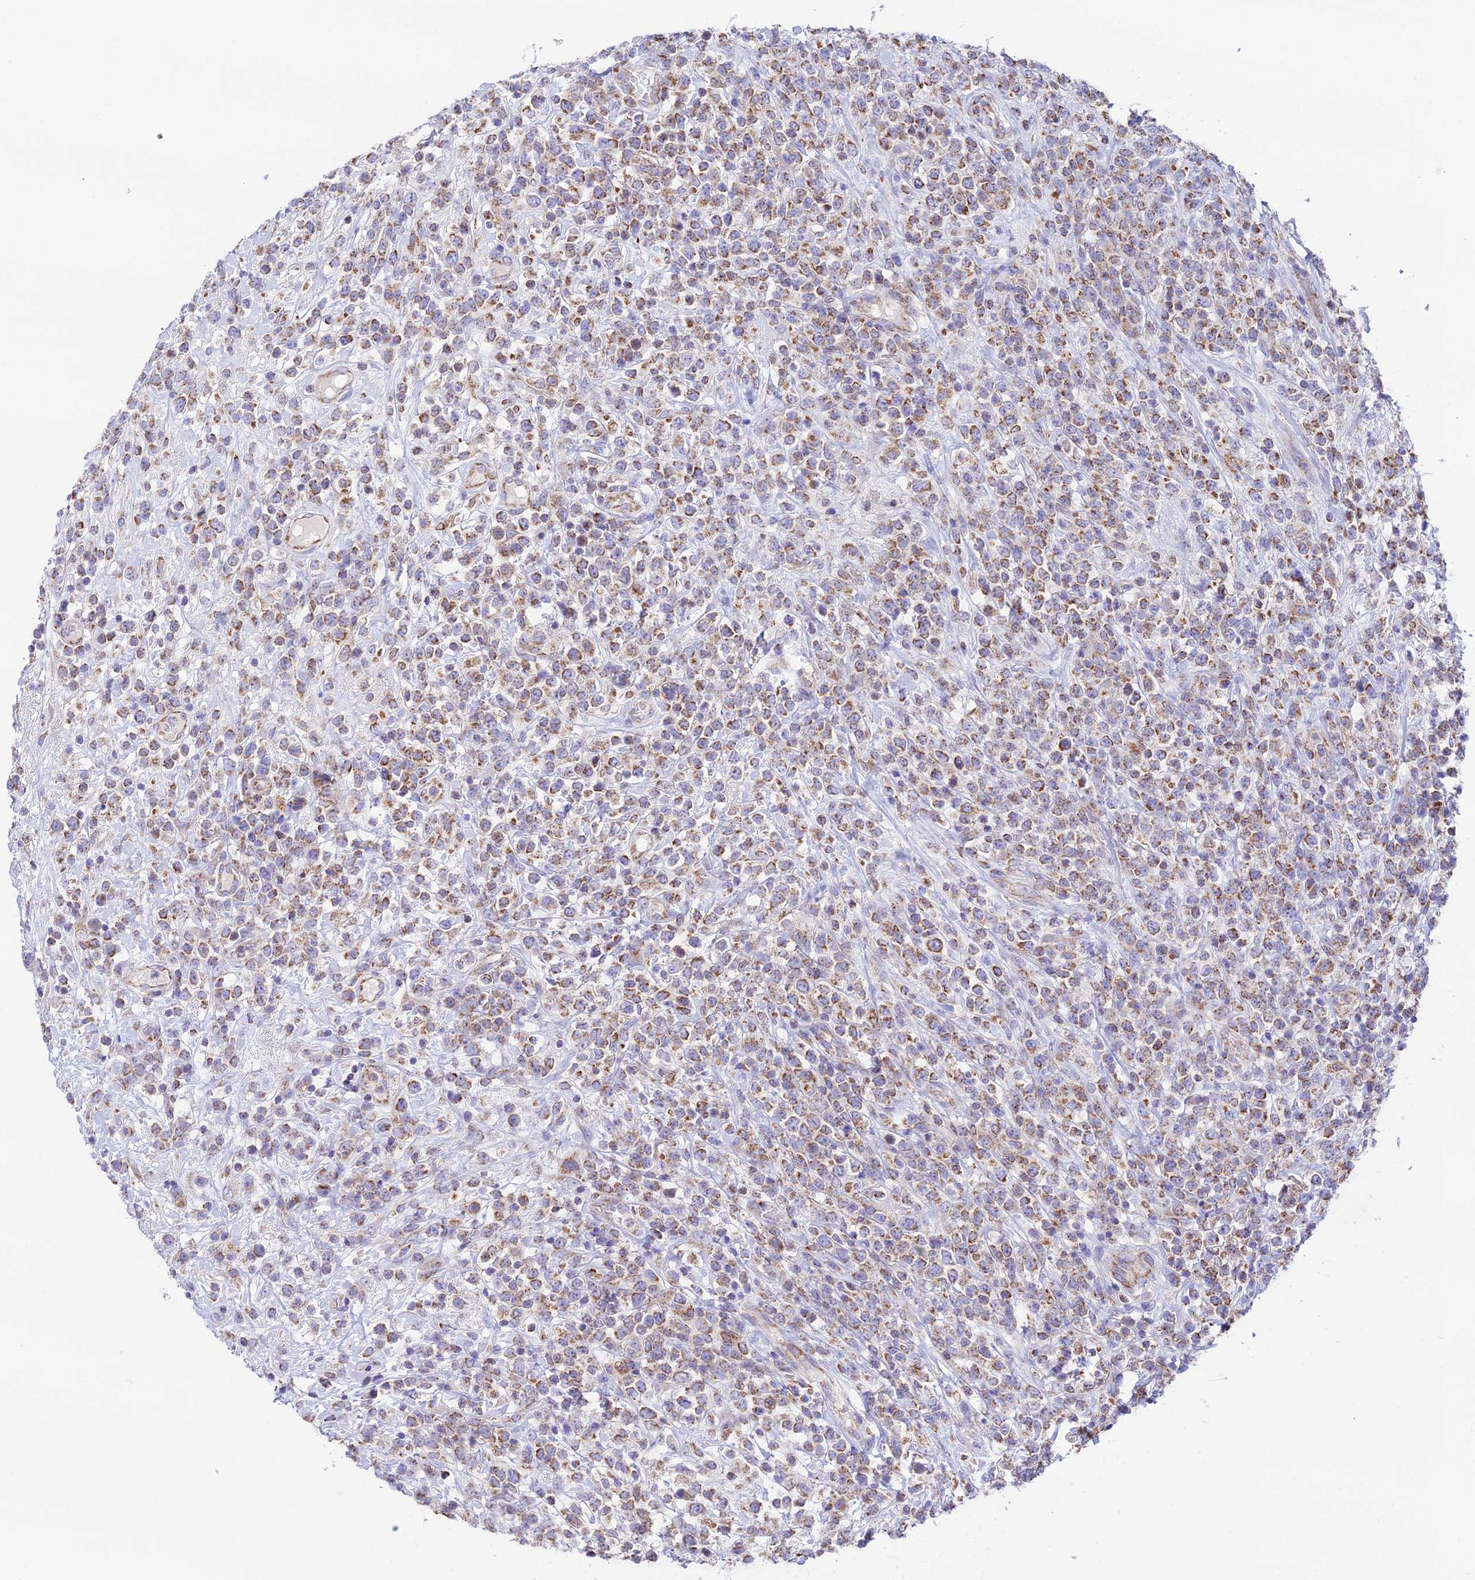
{"staining": {"intensity": "moderate", "quantity": "25%-75%", "location": "cytoplasmic/membranous"}, "tissue": "lymphoma", "cell_type": "Tumor cells", "image_type": "cancer", "snomed": [{"axis": "morphology", "description": "Malignant lymphoma, non-Hodgkin's type, High grade"}, {"axis": "topography", "description": "Colon"}], "caption": "An immunohistochemistry histopathology image of tumor tissue is shown. Protein staining in brown shows moderate cytoplasmic/membranous positivity in malignant lymphoma, non-Hodgkin's type (high-grade) within tumor cells. (DAB IHC with brightfield microscopy, high magnification).", "gene": "HSDL2", "patient": {"sex": "female", "age": 53}}